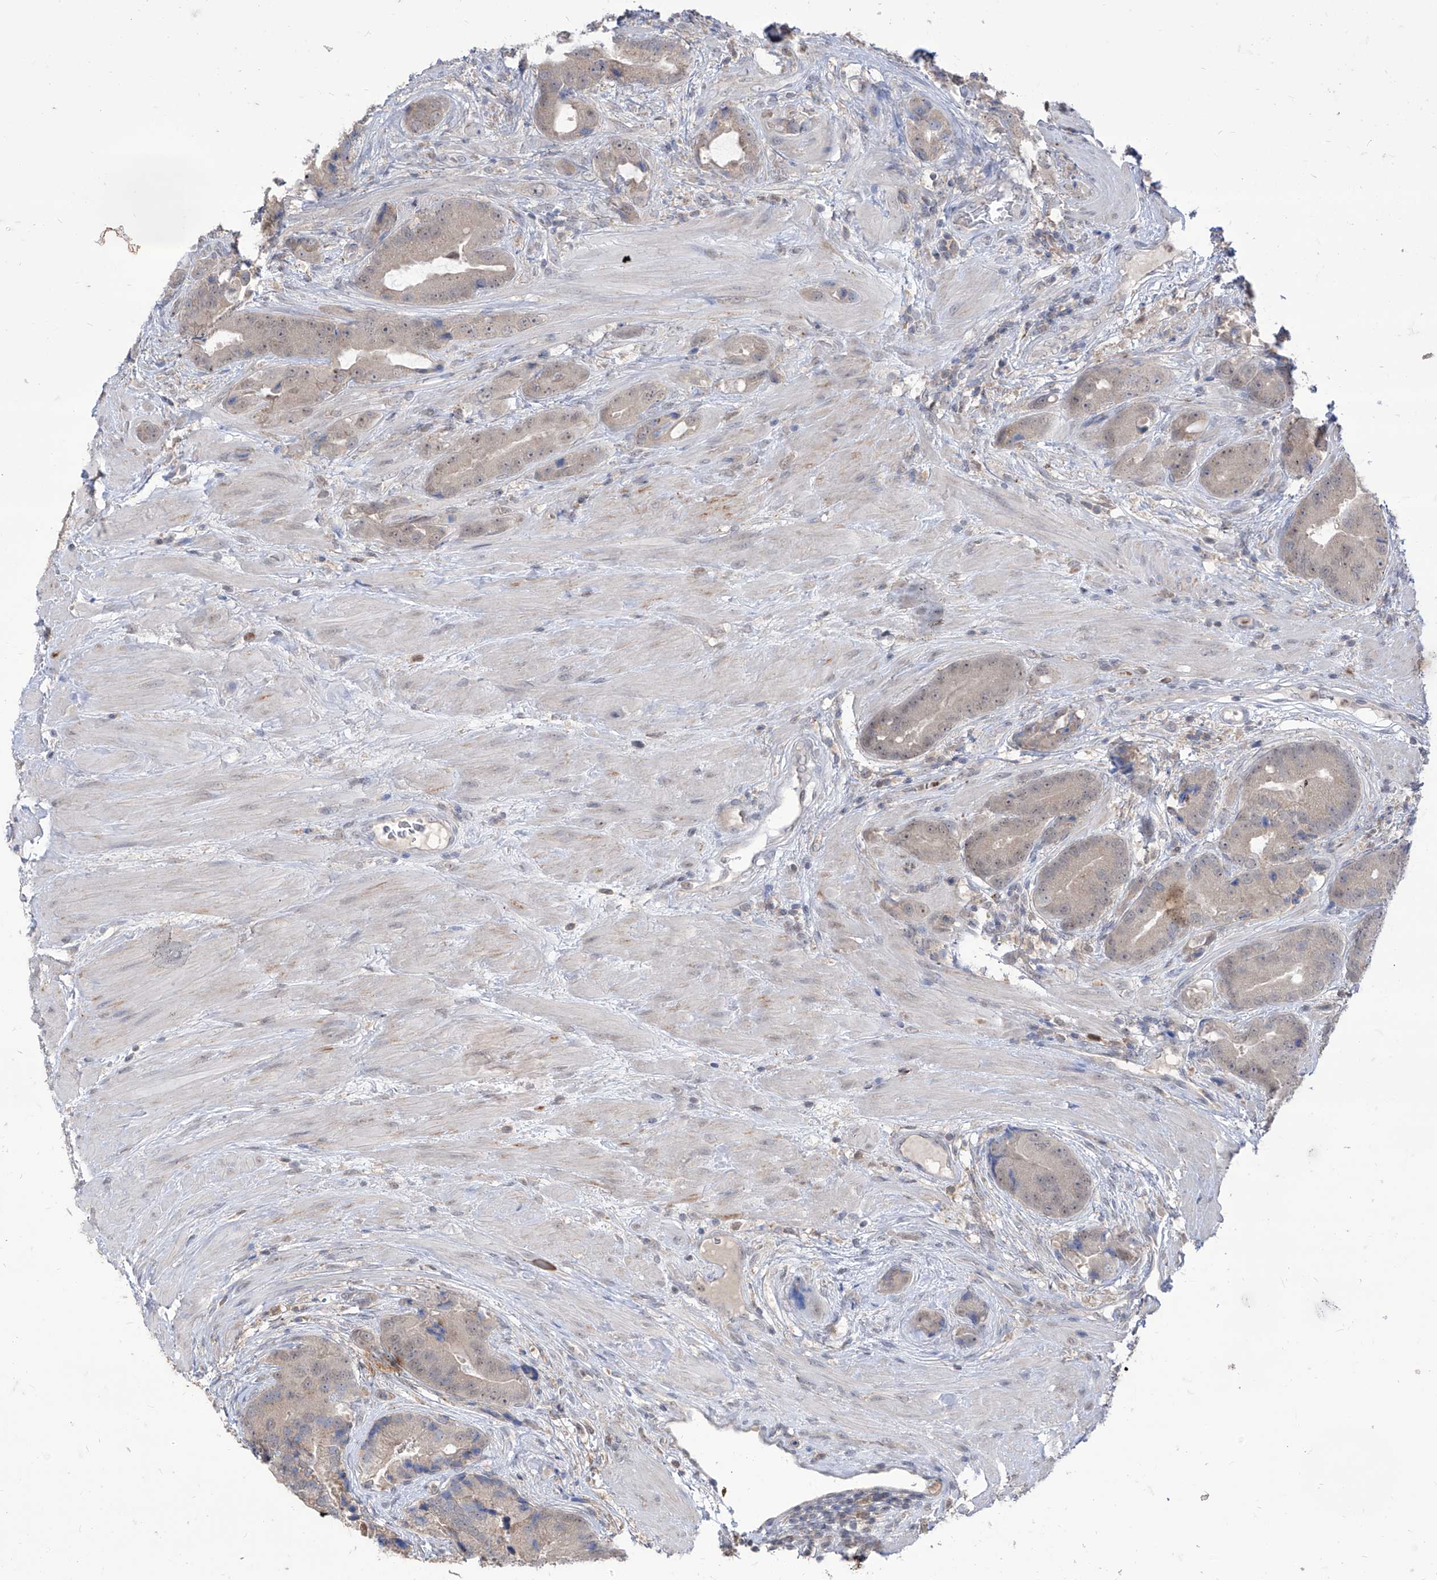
{"staining": {"intensity": "weak", "quantity": ">75%", "location": "cytoplasmic/membranous,nuclear"}, "tissue": "prostate cancer", "cell_type": "Tumor cells", "image_type": "cancer", "snomed": [{"axis": "morphology", "description": "Adenocarcinoma, High grade"}, {"axis": "topography", "description": "Prostate"}], "caption": "A micrograph of human prostate cancer stained for a protein reveals weak cytoplasmic/membranous and nuclear brown staining in tumor cells.", "gene": "BROX", "patient": {"sex": "male", "age": 70}}